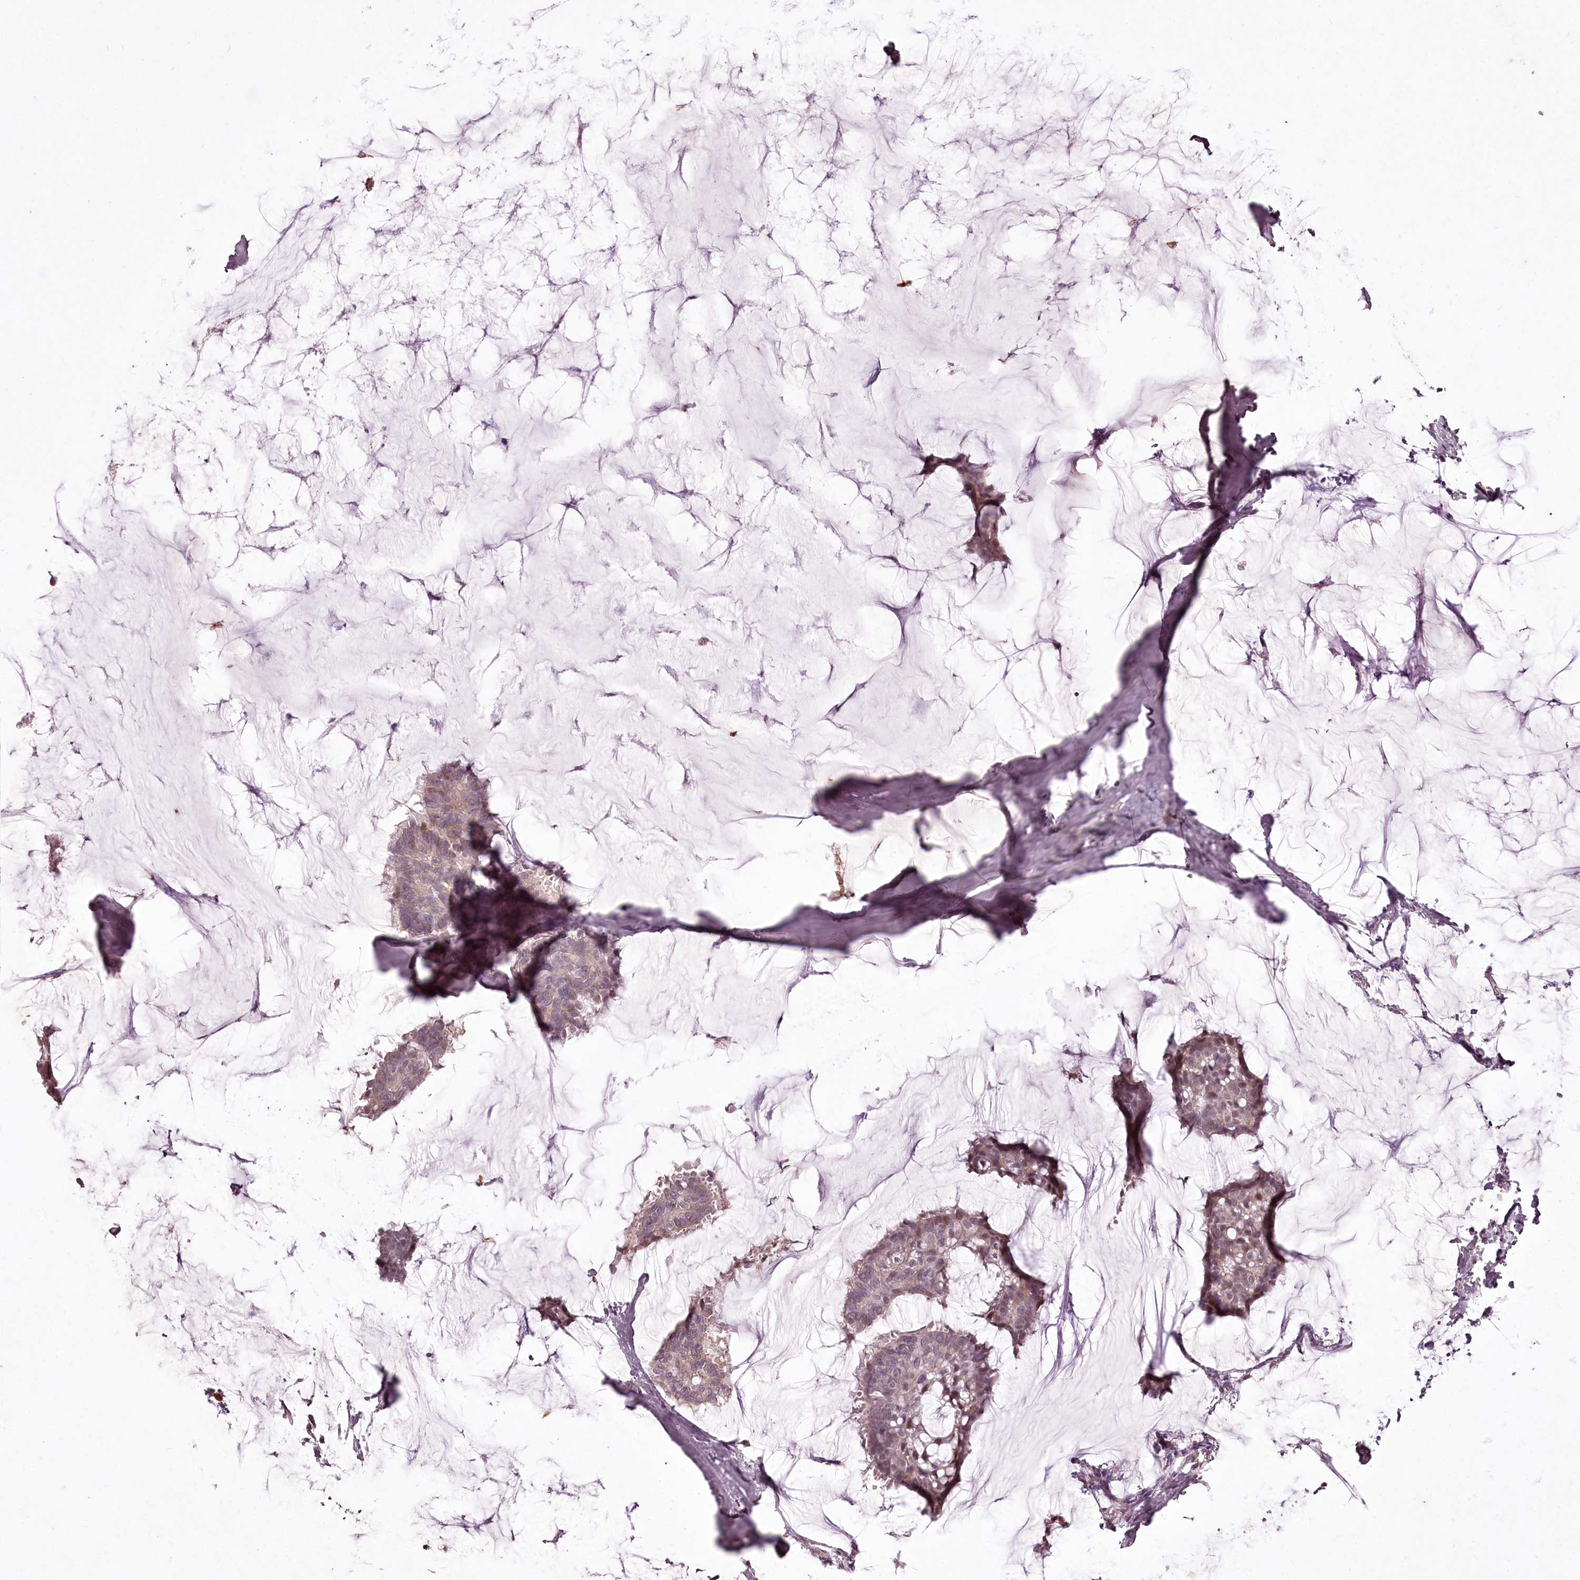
{"staining": {"intensity": "negative", "quantity": "none", "location": "none"}, "tissue": "breast cancer", "cell_type": "Tumor cells", "image_type": "cancer", "snomed": [{"axis": "morphology", "description": "Duct carcinoma"}, {"axis": "topography", "description": "Breast"}], "caption": "Tumor cells show no significant expression in breast intraductal carcinoma.", "gene": "ADRA1D", "patient": {"sex": "female", "age": 93}}